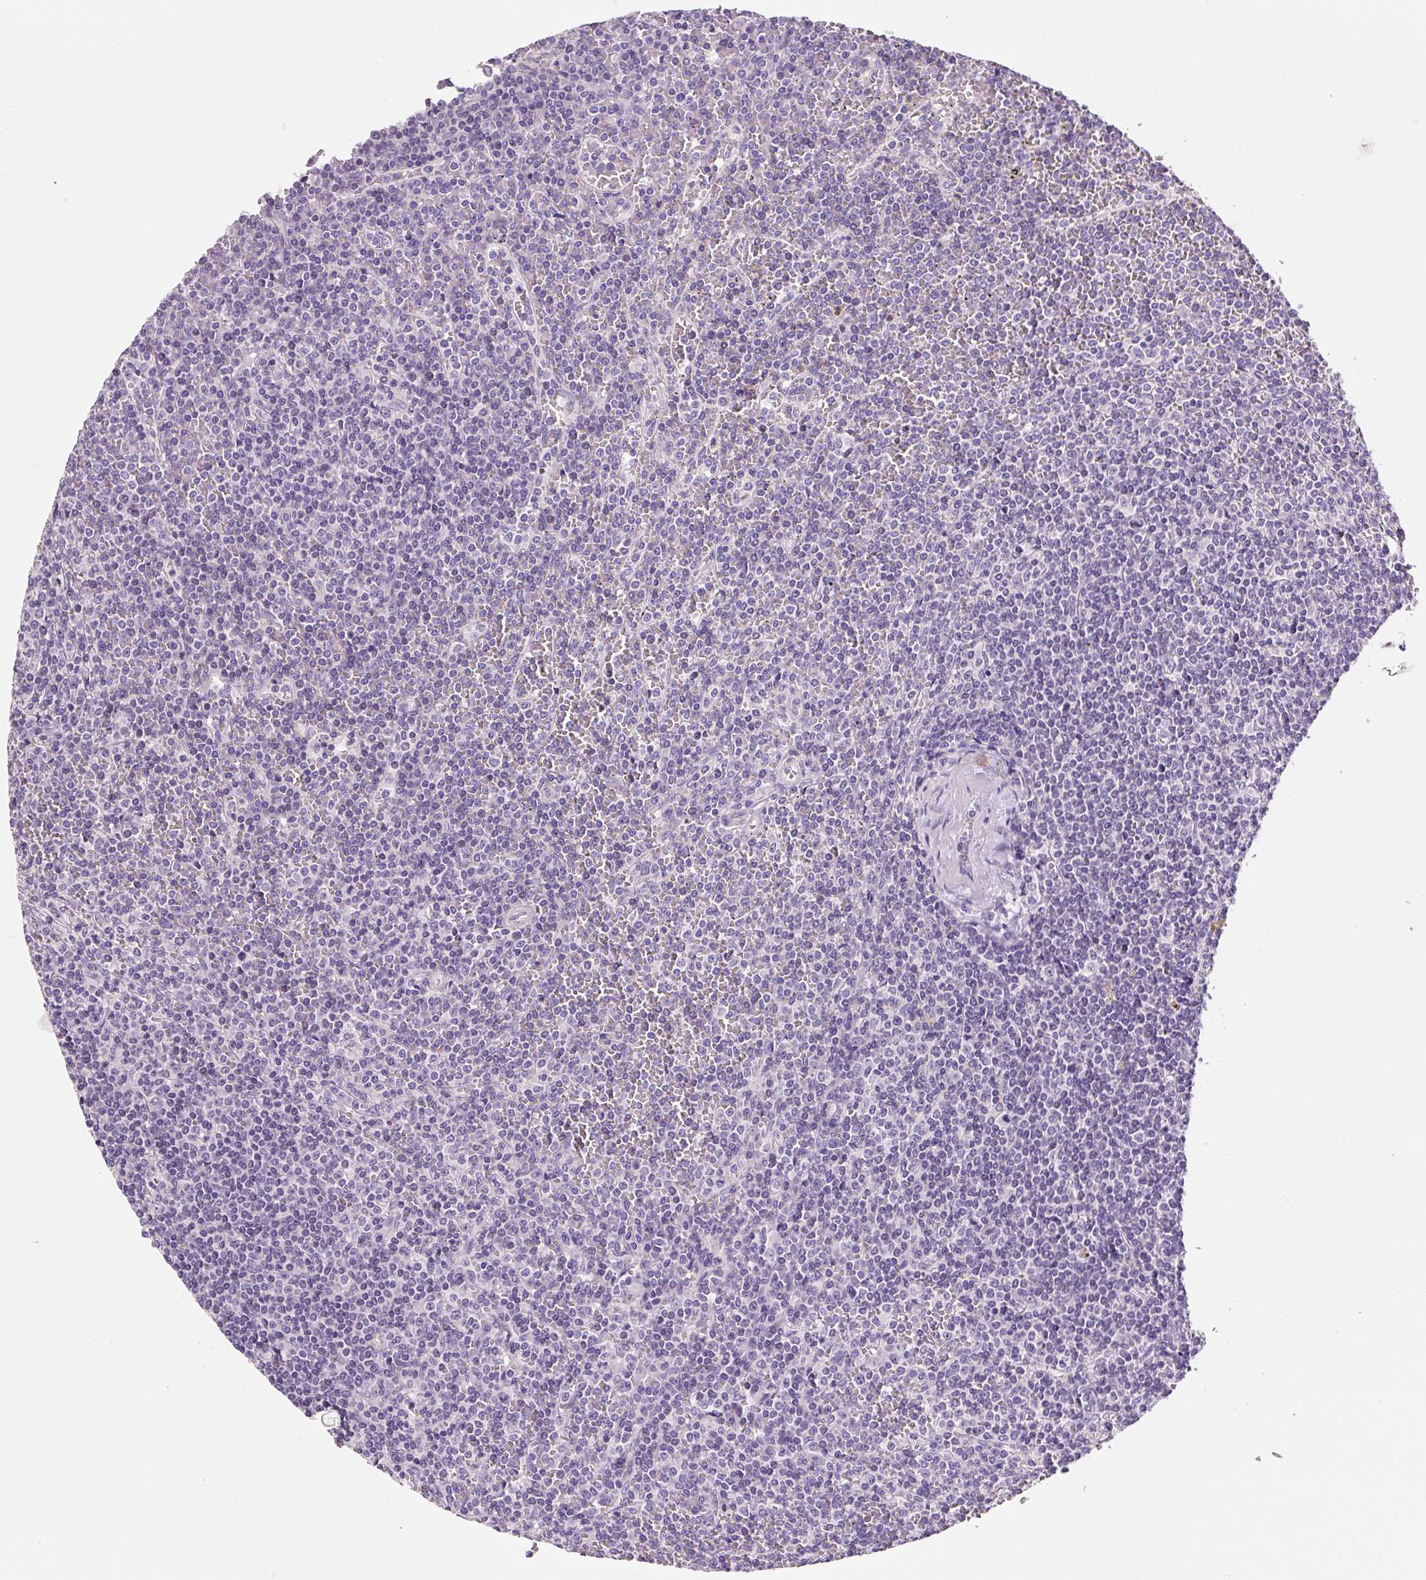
{"staining": {"intensity": "negative", "quantity": "none", "location": "none"}, "tissue": "lymphoma", "cell_type": "Tumor cells", "image_type": "cancer", "snomed": [{"axis": "morphology", "description": "Malignant lymphoma, non-Hodgkin's type, Low grade"}, {"axis": "topography", "description": "Spleen"}], "caption": "Lymphoma was stained to show a protein in brown. There is no significant positivity in tumor cells.", "gene": "SYP", "patient": {"sex": "female", "age": 19}}